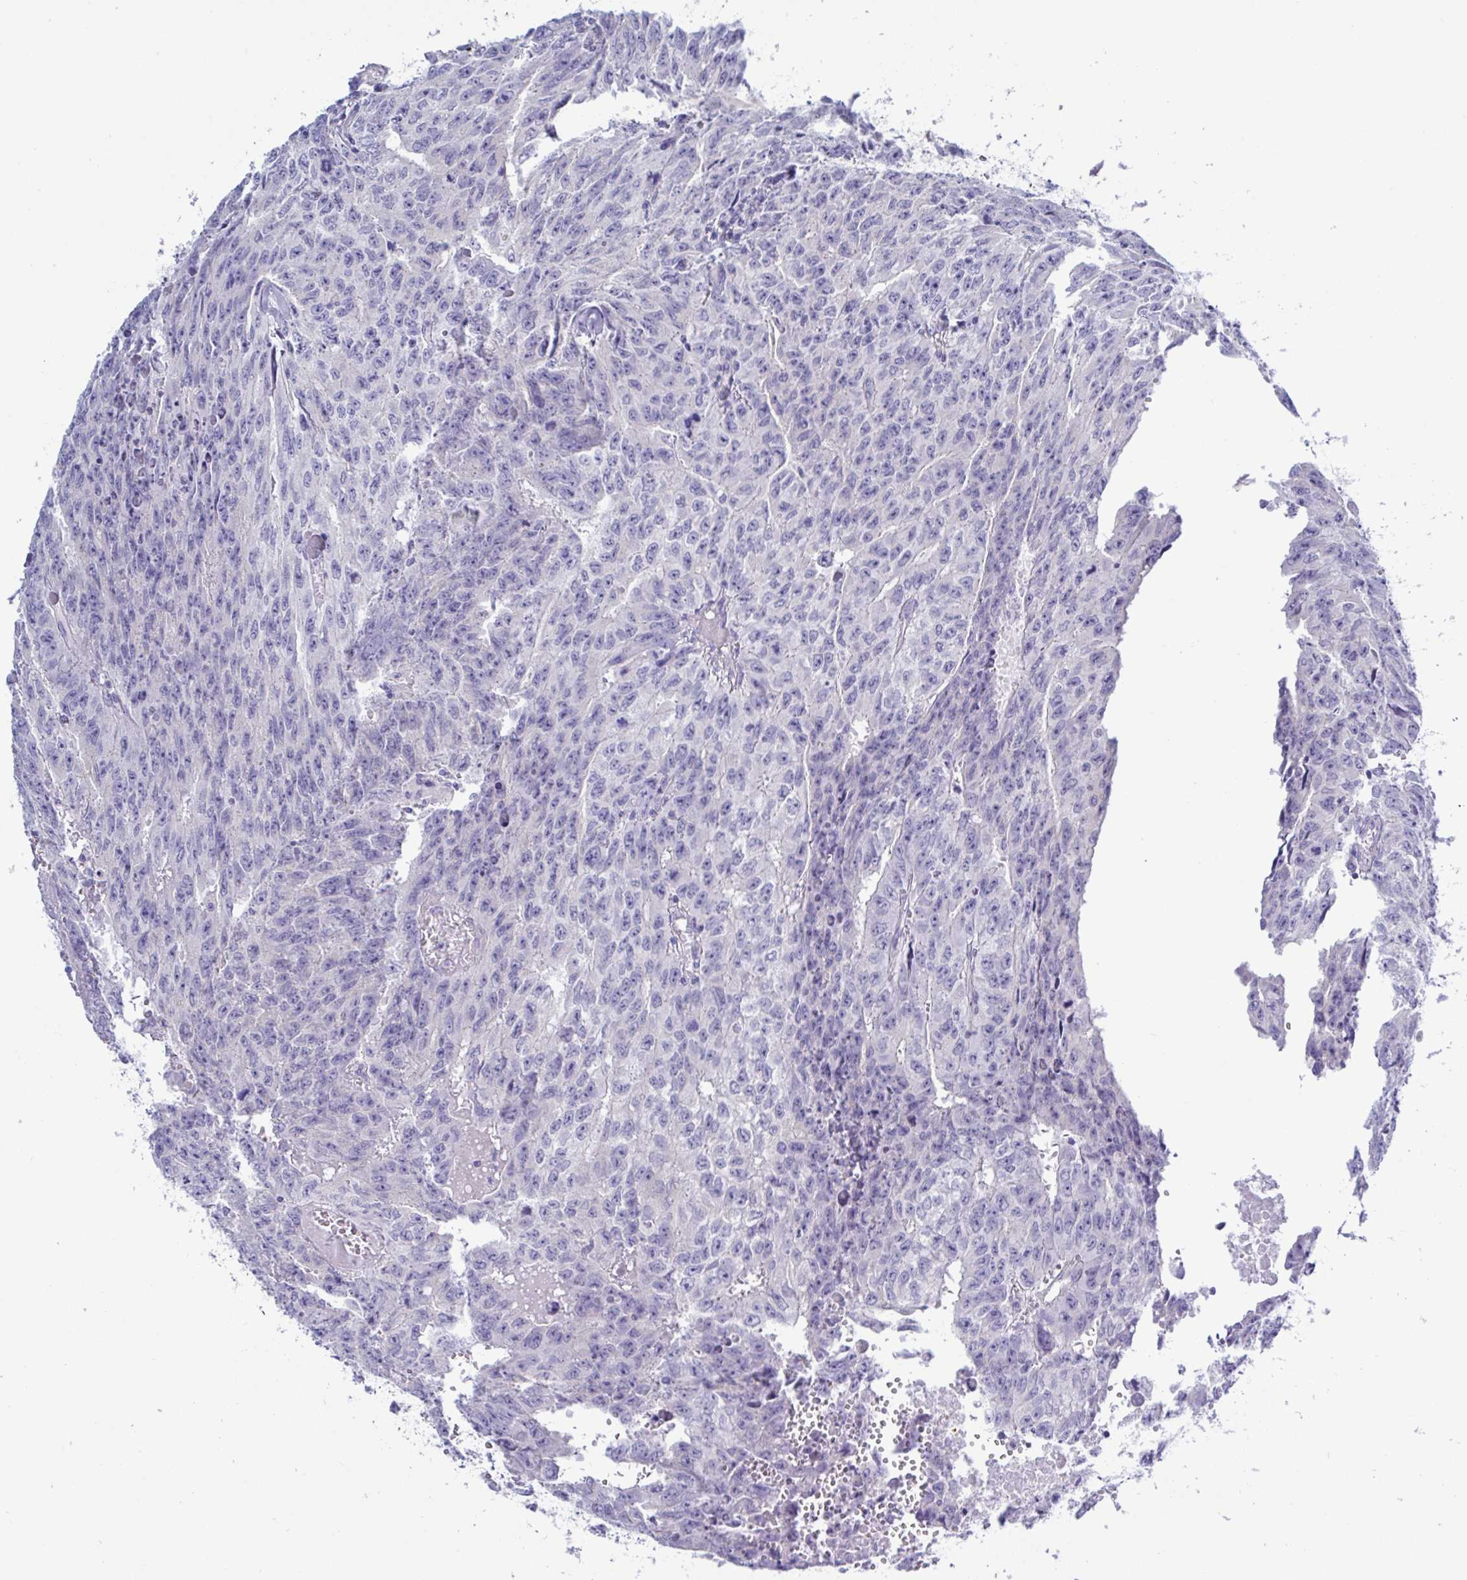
{"staining": {"intensity": "negative", "quantity": "none", "location": "none"}, "tissue": "testis cancer", "cell_type": "Tumor cells", "image_type": "cancer", "snomed": [{"axis": "morphology", "description": "Carcinoma, Embryonal, NOS"}, {"axis": "morphology", "description": "Teratoma, malignant, NOS"}, {"axis": "topography", "description": "Testis"}], "caption": "The micrograph reveals no staining of tumor cells in testis cancer. The staining is performed using DAB brown chromogen with nuclei counter-stained in using hematoxylin.", "gene": "MED11", "patient": {"sex": "male", "age": 24}}